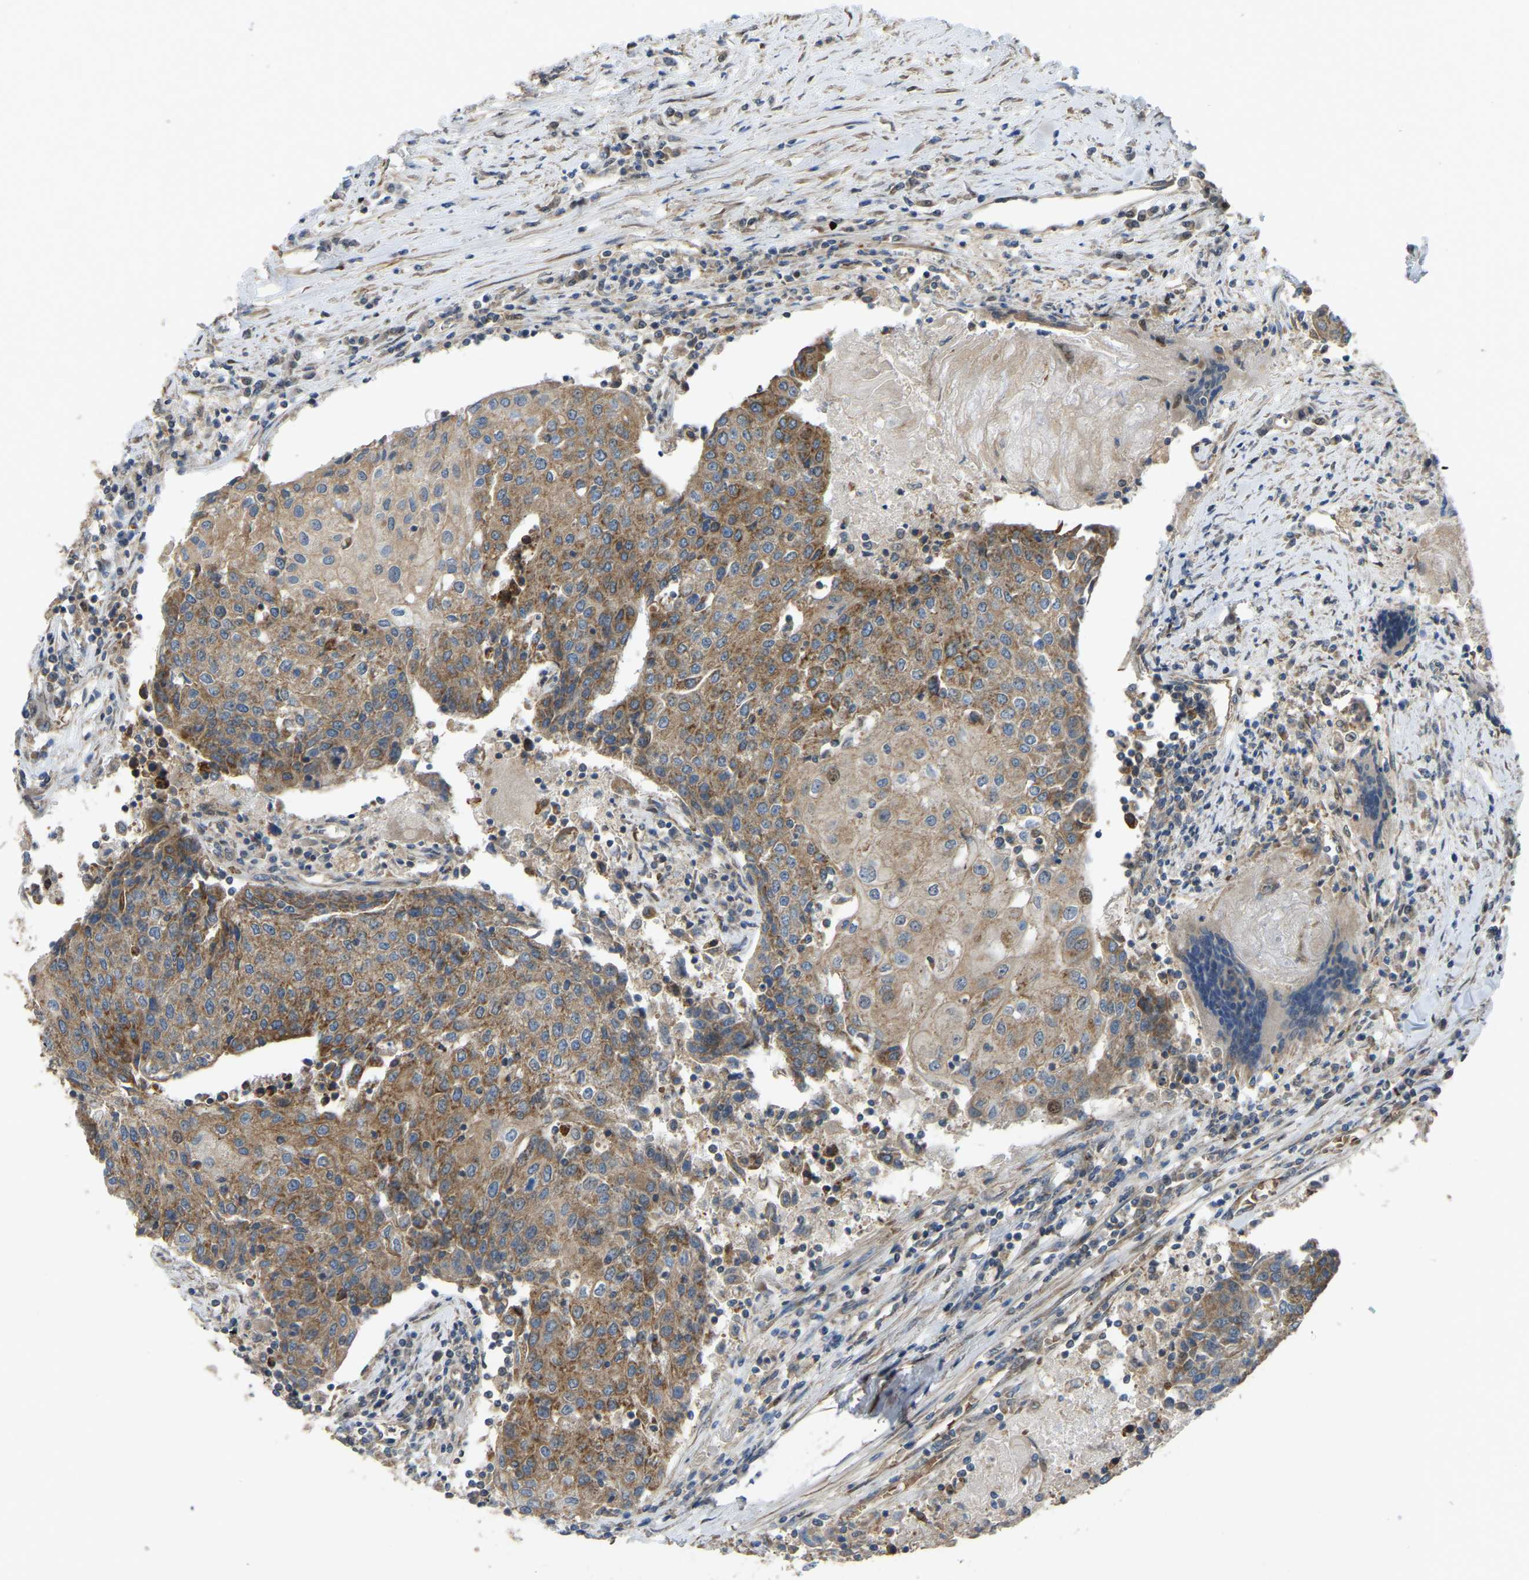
{"staining": {"intensity": "moderate", "quantity": ">75%", "location": "cytoplasmic/membranous"}, "tissue": "urothelial cancer", "cell_type": "Tumor cells", "image_type": "cancer", "snomed": [{"axis": "morphology", "description": "Urothelial carcinoma, High grade"}, {"axis": "topography", "description": "Urinary bladder"}], "caption": "The immunohistochemical stain highlights moderate cytoplasmic/membranous staining in tumor cells of urothelial carcinoma (high-grade) tissue.", "gene": "C21orf91", "patient": {"sex": "female", "age": 85}}